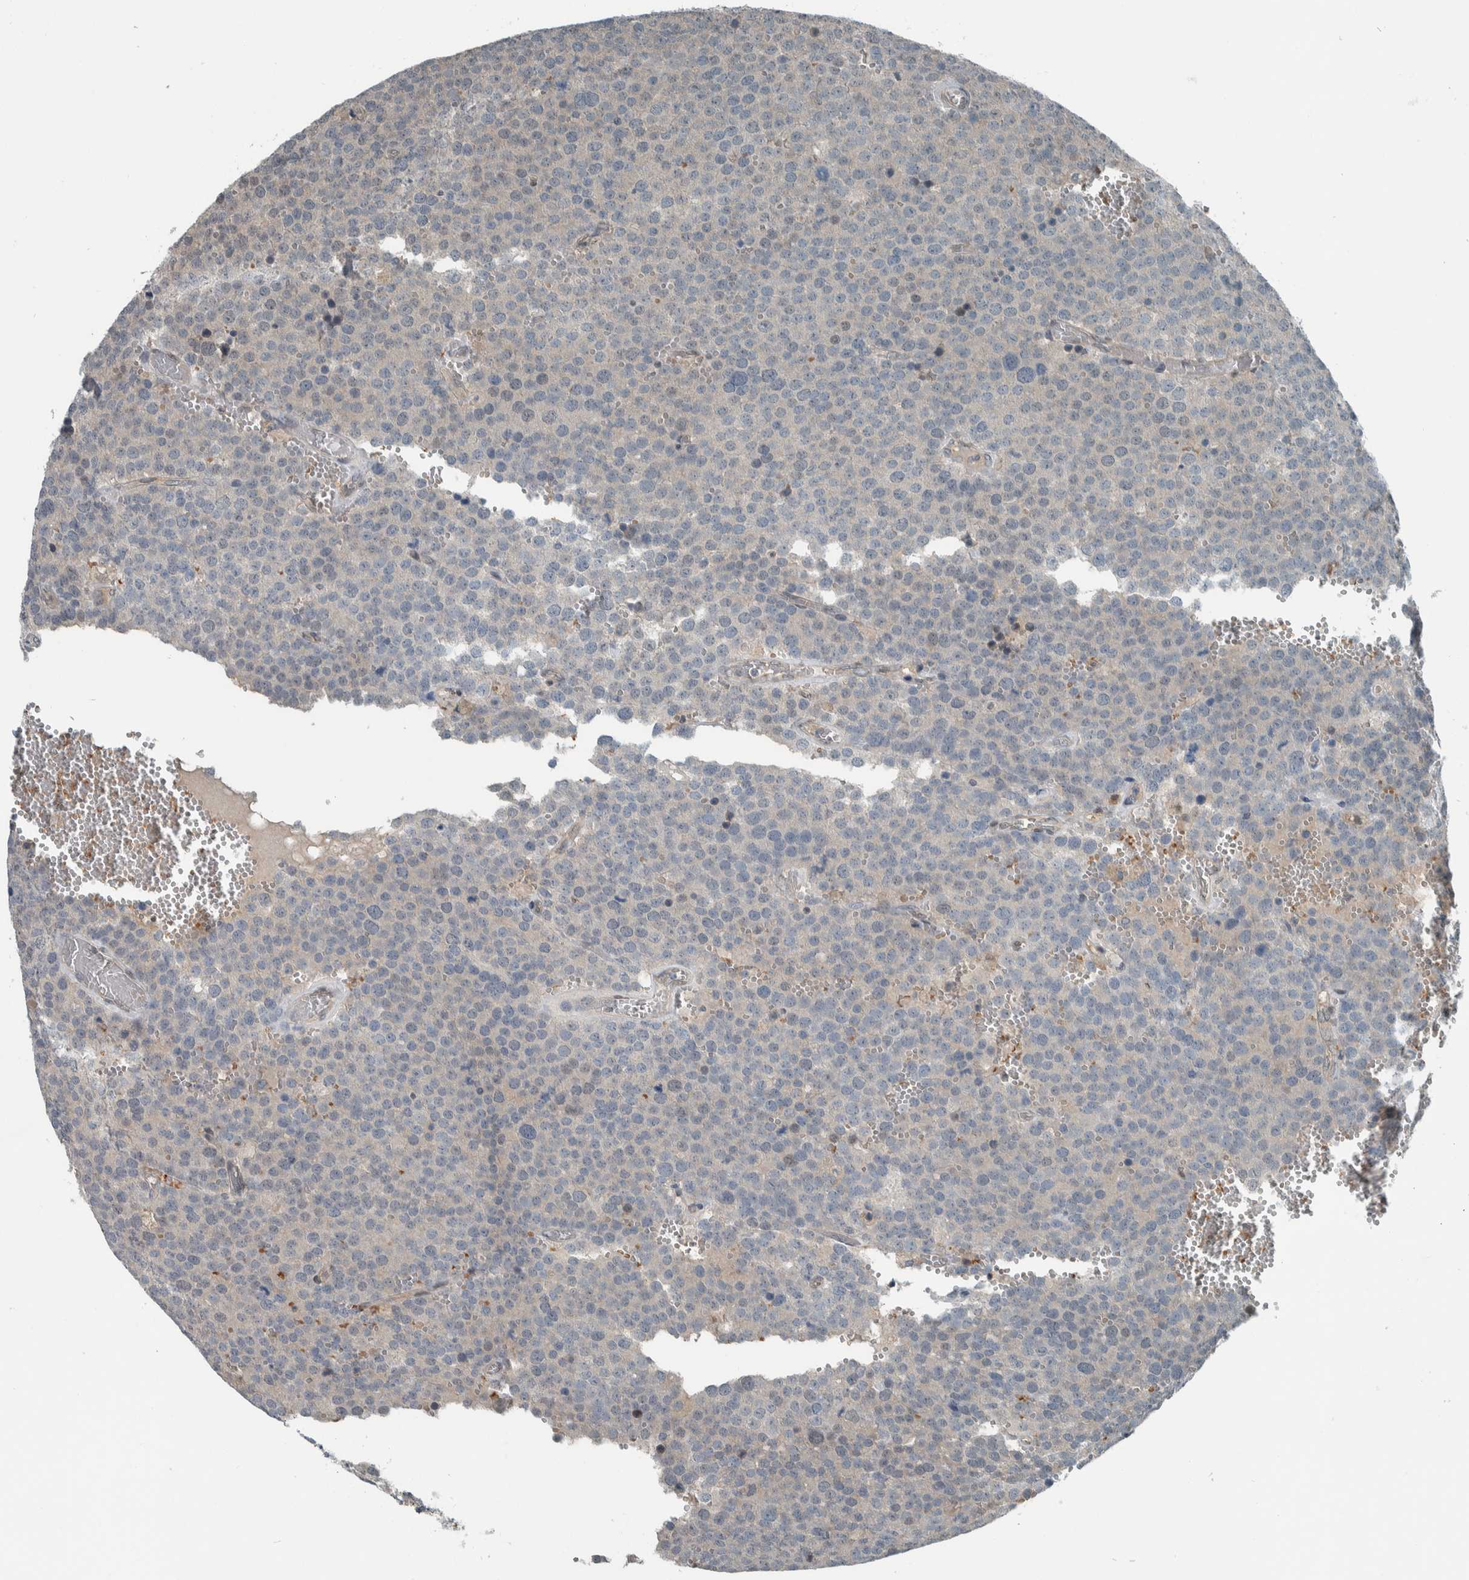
{"staining": {"intensity": "negative", "quantity": "none", "location": "none"}, "tissue": "testis cancer", "cell_type": "Tumor cells", "image_type": "cancer", "snomed": [{"axis": "morphology", "description": "Normal tissue, NOS"}, {"axis": "morphology", "description": "Seminoma, NOS"}, {"axis": "topography", "description": "Testis"}], "caption": "Immunohistochemistry histopathology image of neoplastic tissue: human testis cancer stained with DAB displays no significant protein positivity in tumor cells.", "gene": "ALAD", "patient": {"sex": "male", "age": 71}}